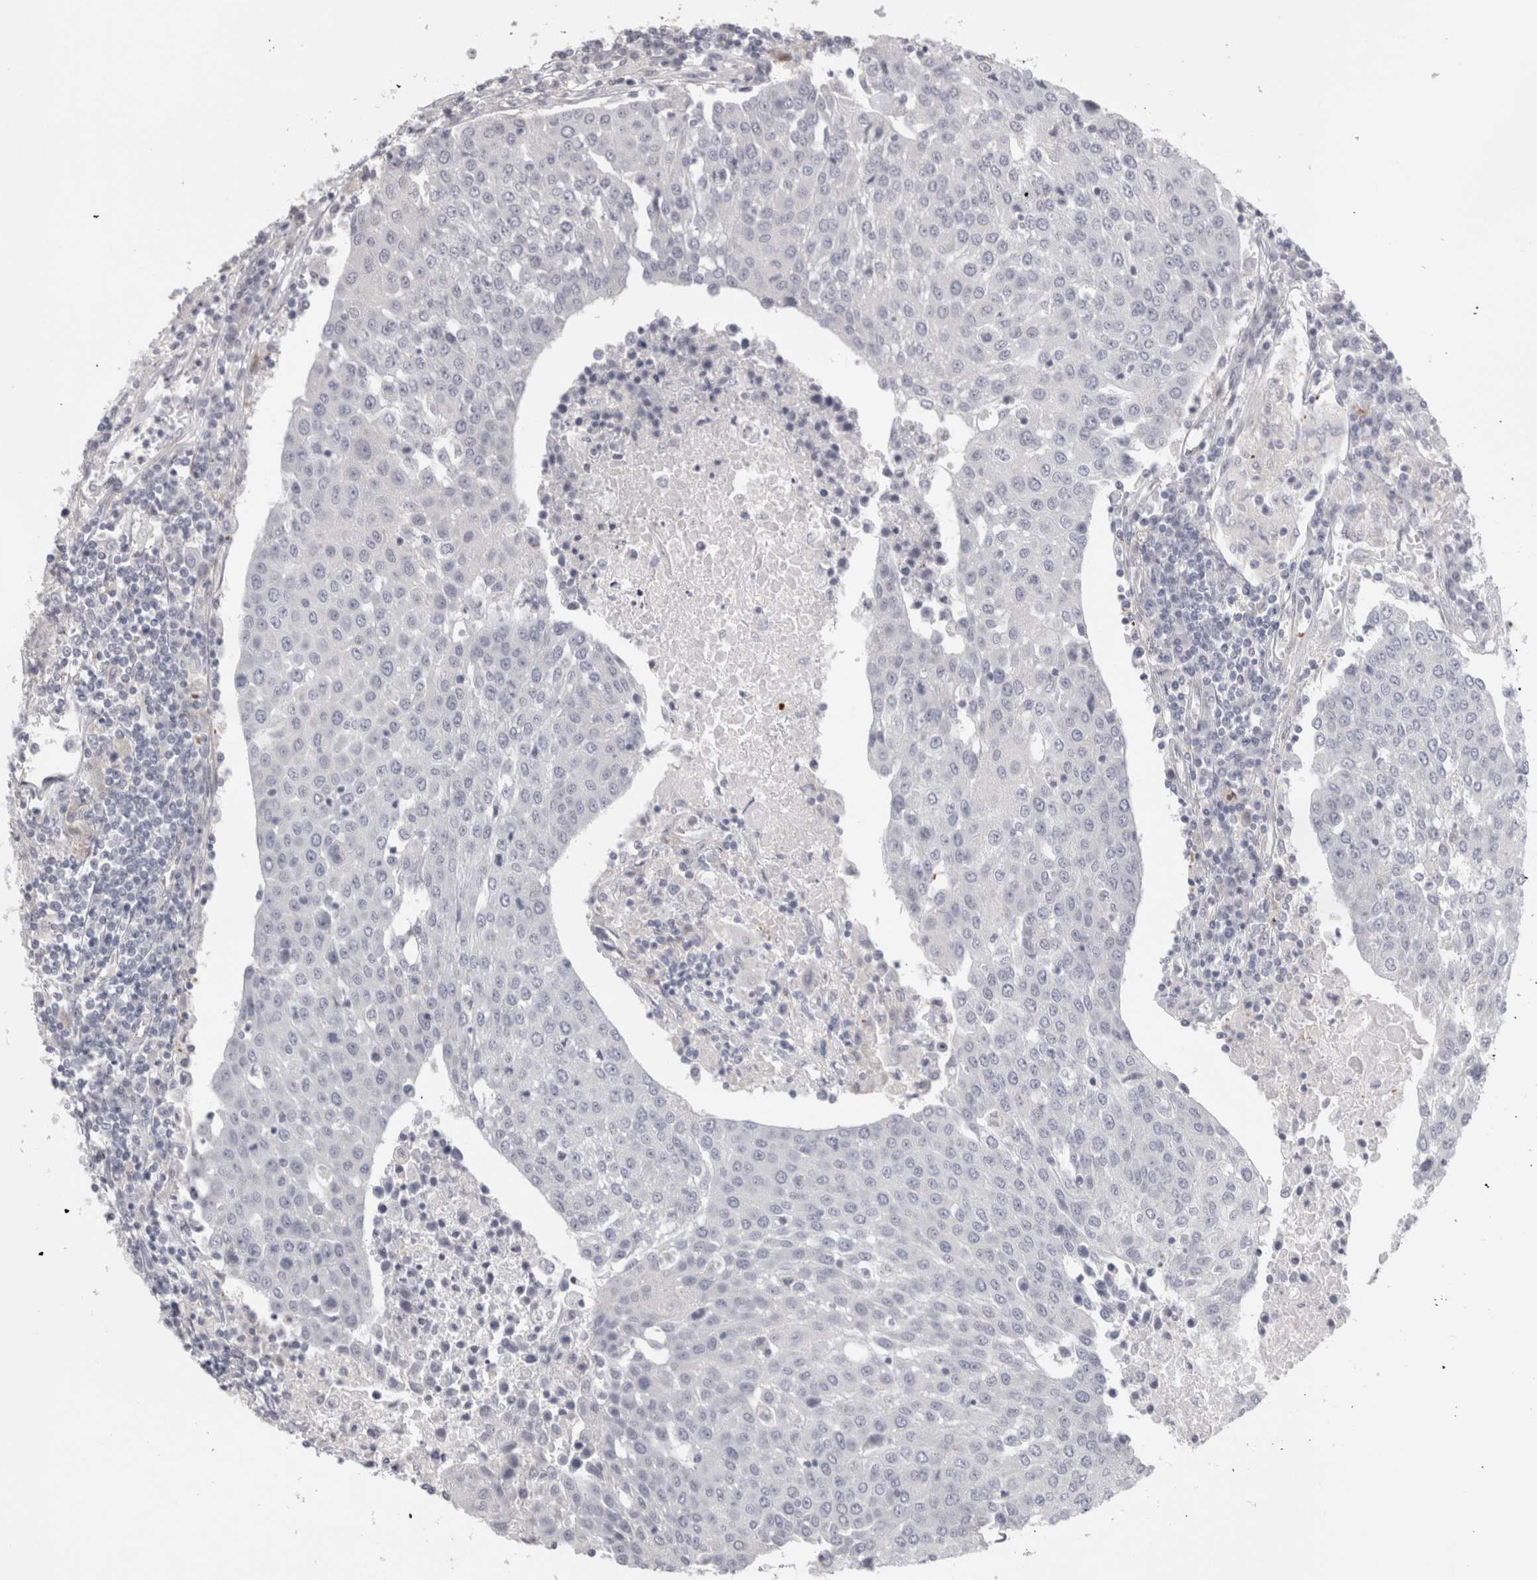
{"staining": {"intensity": "negative", "quantity": "none", "location": "none"}, "tissue": "urothelial cancer", "cell_type": "Tumor cells", "image_type": "cancer", "snomed": [{"axis": "morphology", "description": "Urothelial carcinoma, High grade"}, {"axis": "topography", "description": "Urinary bladder"}], "caption": "A histopathology image of urothelial cancer stained for a protein reveals no brown staining in tumor cells.", "gene": "FBLIM1", "patient": {"sex": "female", "age": 85}}